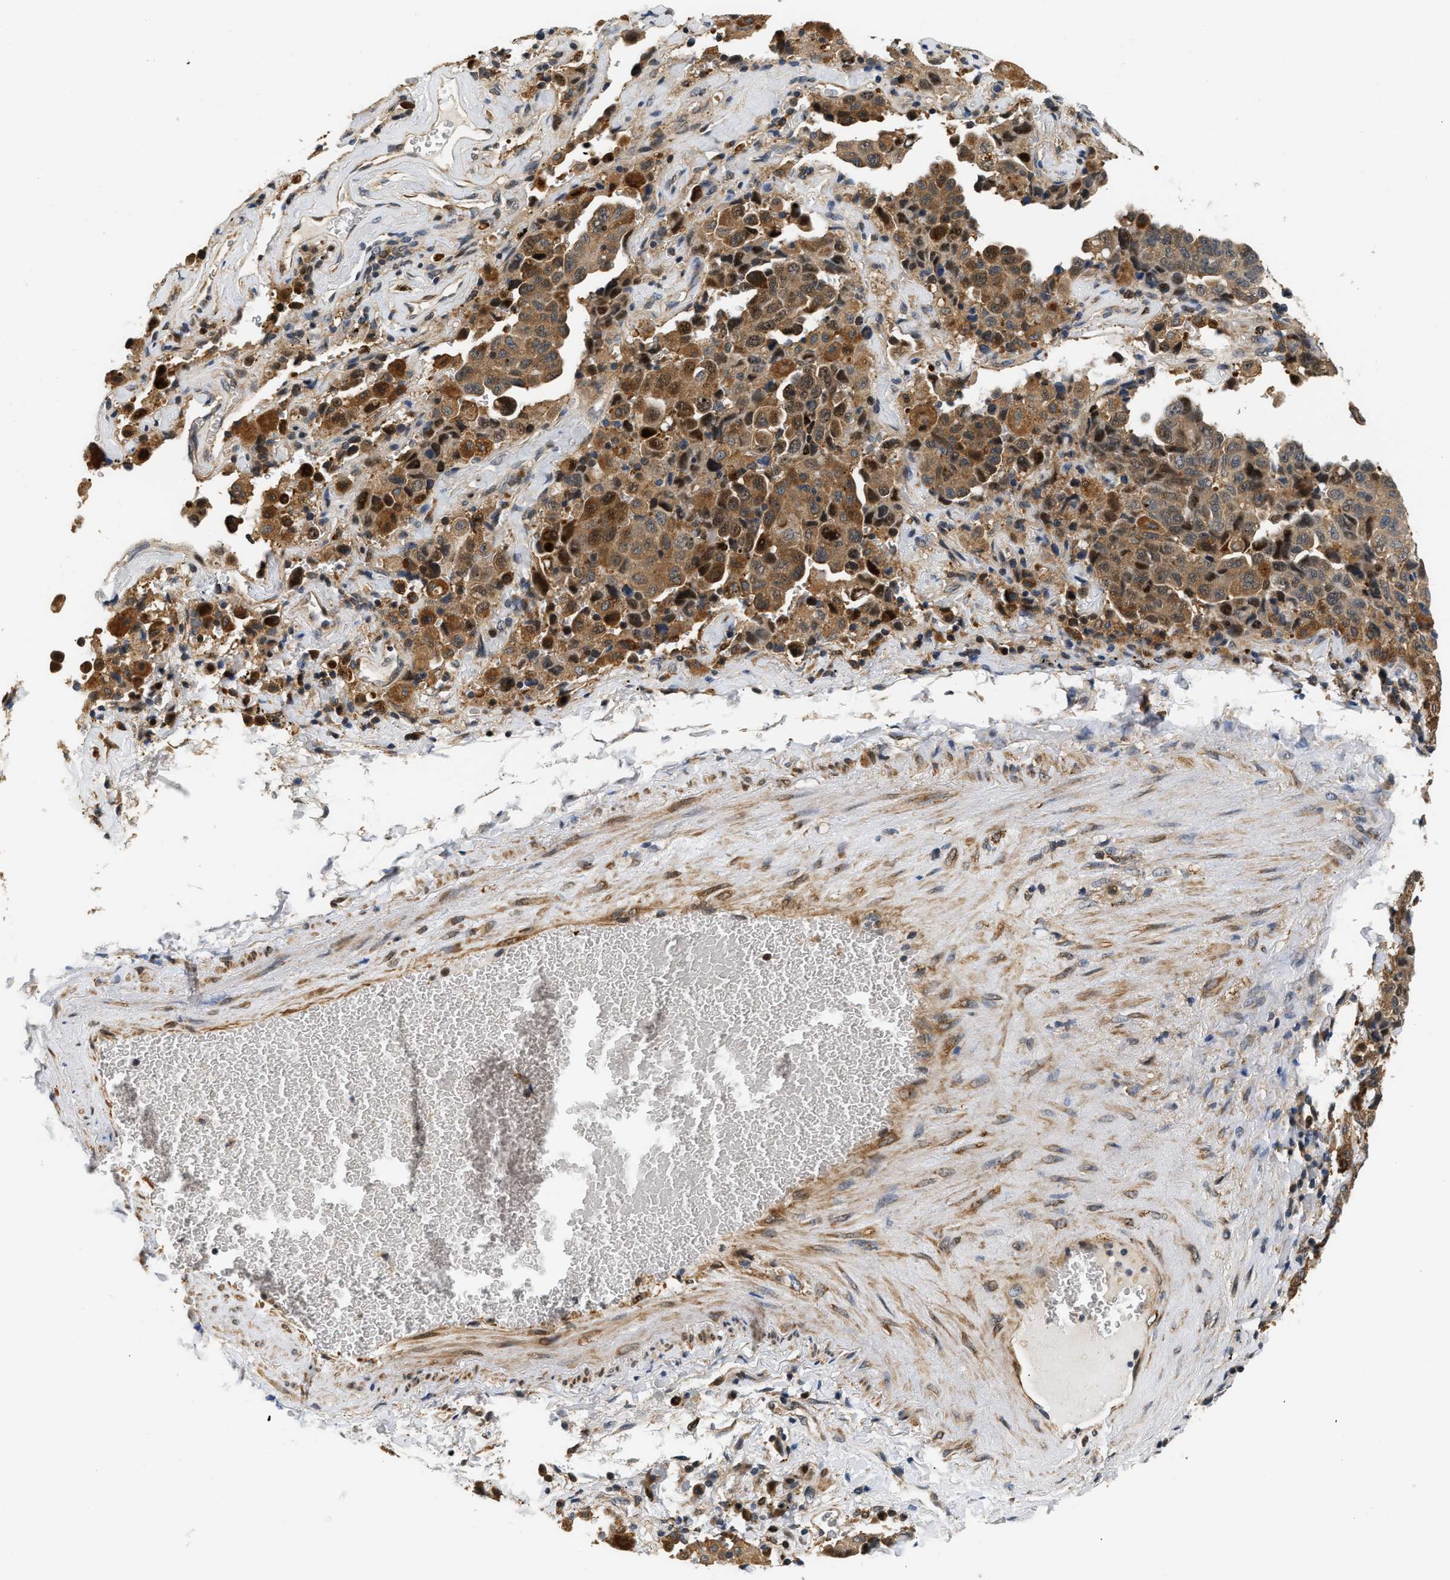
{"staining": {"intensity": "strong", "quantity": ">75%", "location": "cytoplasmic/membranous,nuclear"}, "tissue": "lung cancer", "cell_type": "Tumor cells", "image_type": "cancer", "snomed": [{"axis": "morphology", "description": "Adenocarcinoma, NOS"}, {"axis": "topography", "description": "Lung"}], "caption": "Protein analysis of lung cancer tissue exhibits strong cytoplasmic/membranous and nuclear expression in approximately >75% of tumor cells.", "gene": "LARP6", "patient": {"sex": "female", "age": 51}}